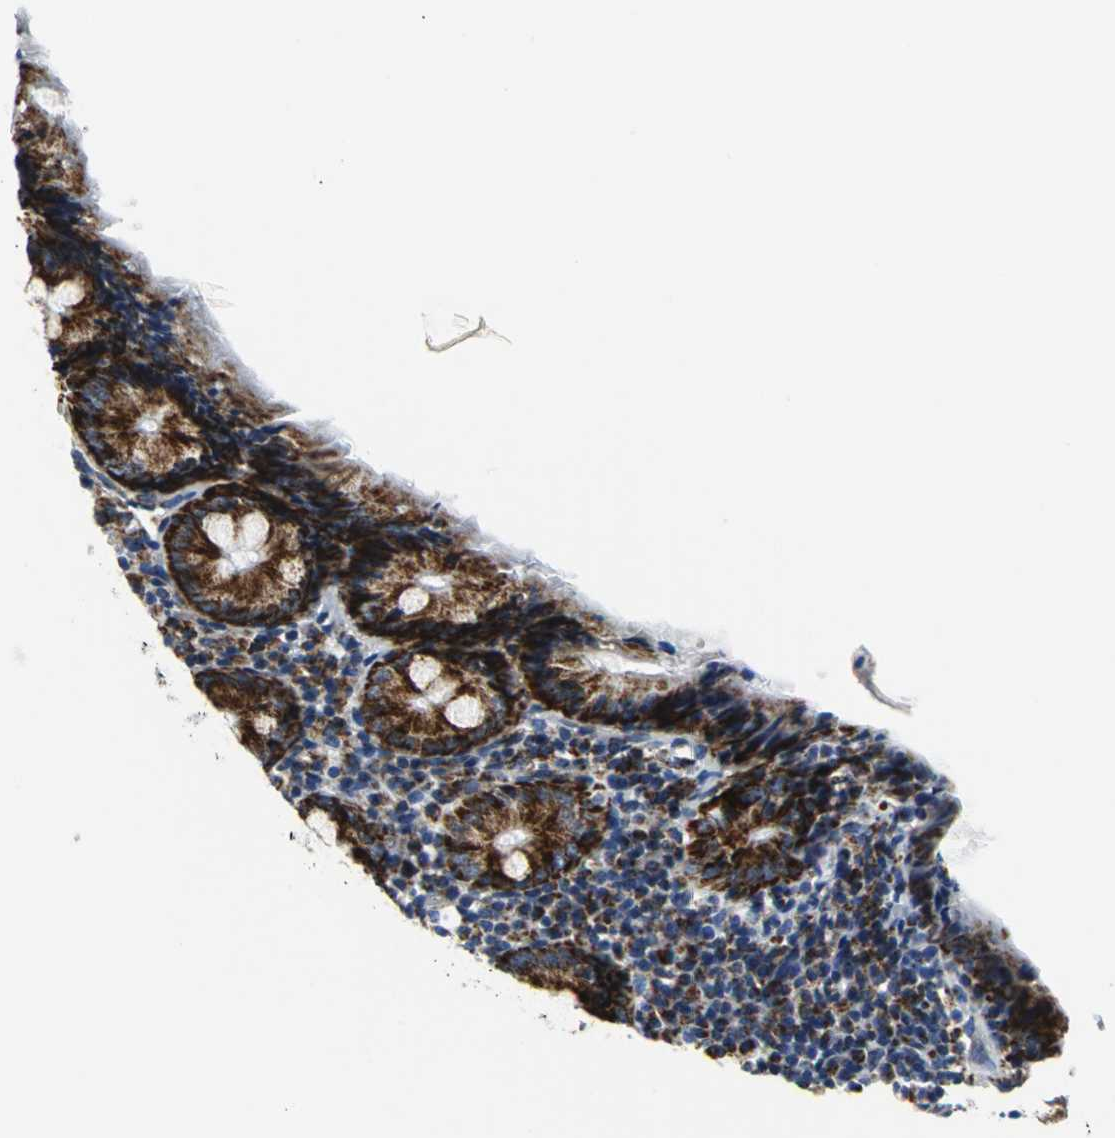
{"staining": {"intensity": "strong", "quantity": ">75%", "location": "cytoplasmic/membranous"}, "tissue": "appendix", "cell_type": "Glandular cells", "image_type": "normal", "snomed": [{"axis": "morphology", "description": "Normal tissue, NOS"}, {"axis": "topography", "description": "Appendix"}], "caption": "DAB immunohistochemical staining of unremarkable human appendix demonstrates strong cytoplasmic/membranous protein expression in about >75% of glandular cells.", "gene": "IFI6", "patient": {"sex": "female", "age": 10}}